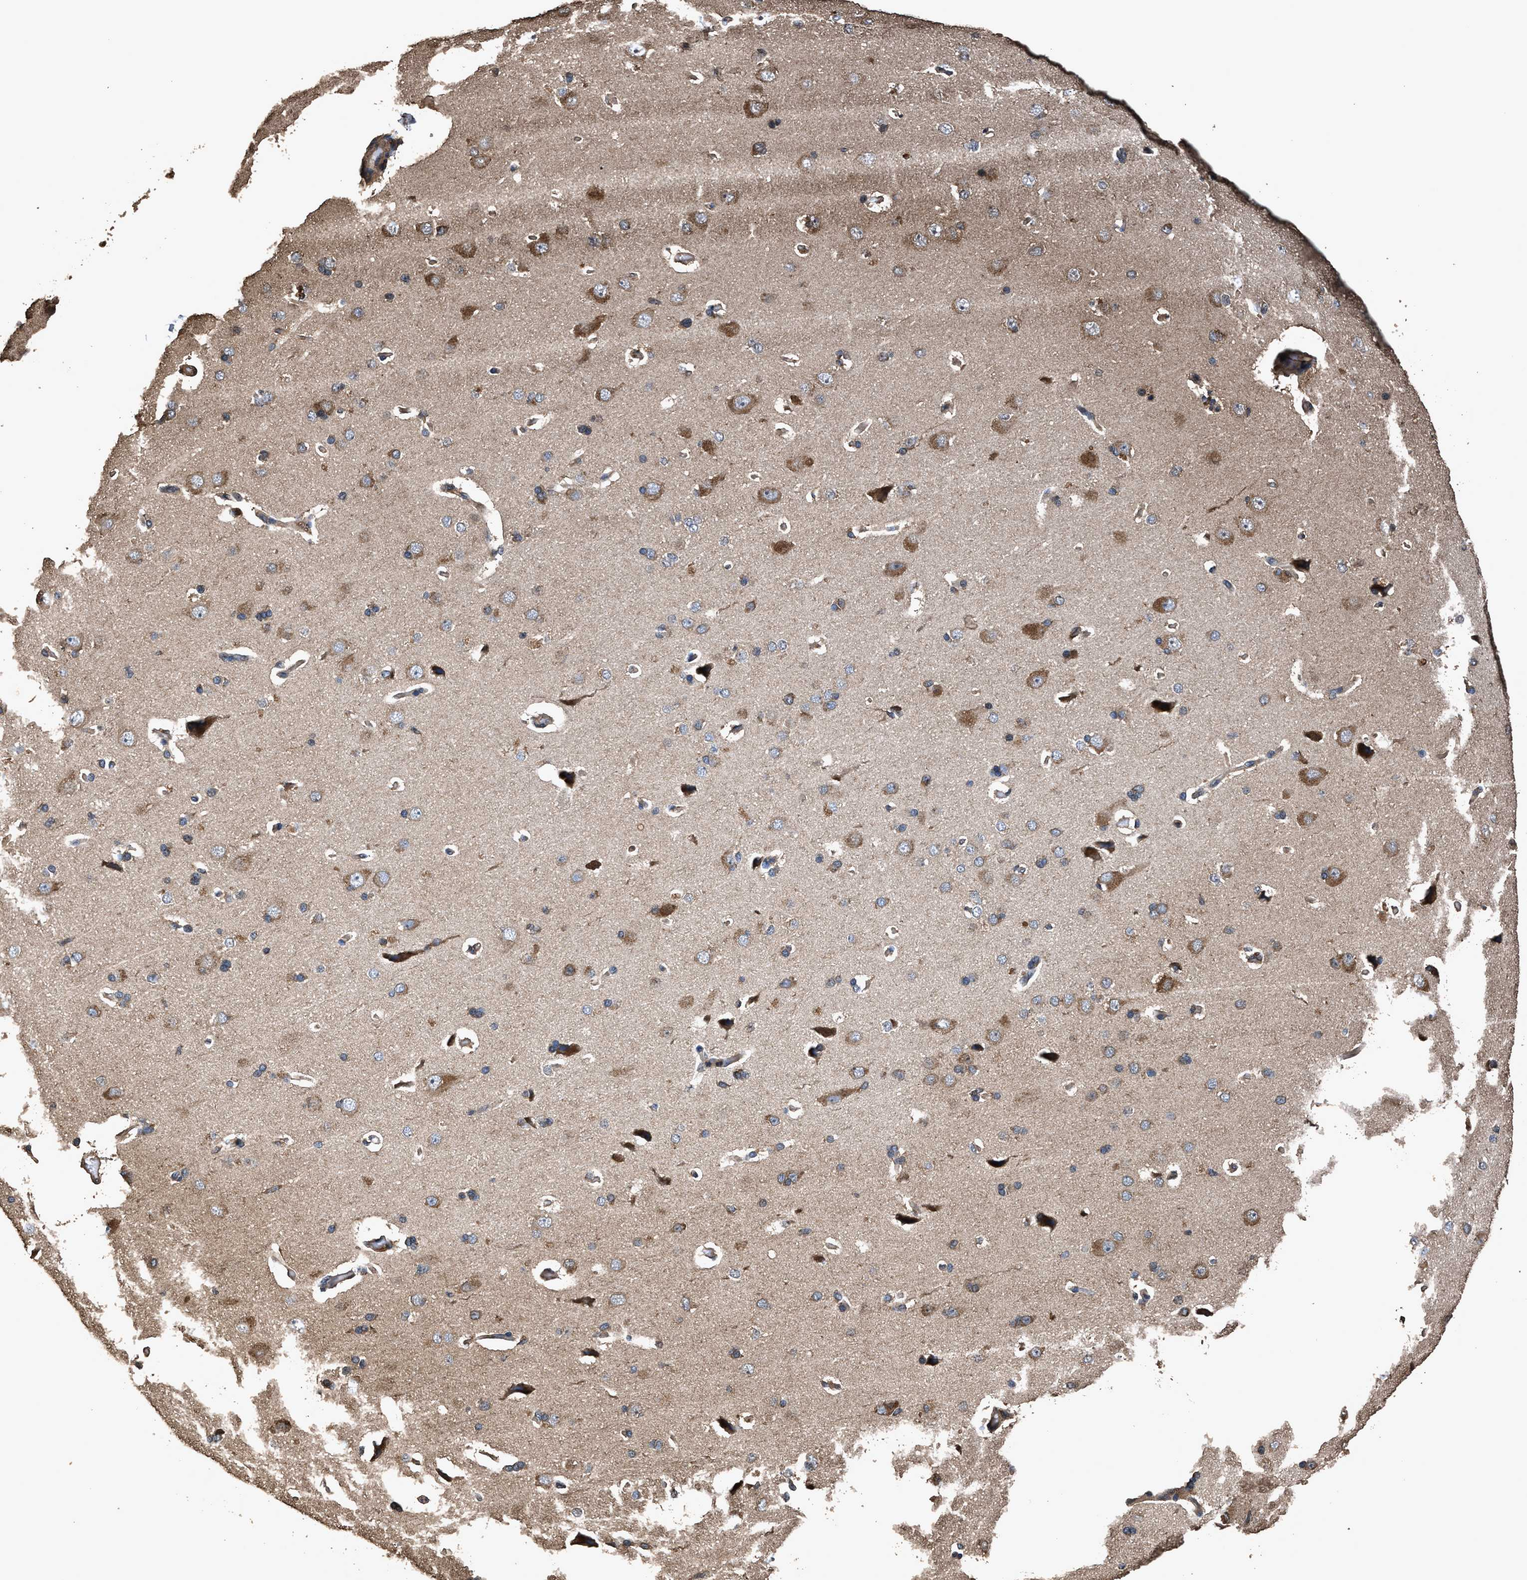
{"staining": {"intensity": "moderate", "quantity": ">75%", "location": "cytoplasmic/membranous"}, "tissue": "cerebral cortex", "cell_type": "Endothelial cells", "image_type": "normal", "snomed": [{"axis": "morphology", "description": "Normal tissue, NOS"}, {"axis": "topography", "description": "Cerebral cortex"}], "caption": "Endothelial cells display medium levels of moderate cytoplasmic/membranous expression in about >75% of cells in normal cerebral cortex.", "gene": "ZMYND19", "patient": {"sex": "male", "age": 62}}